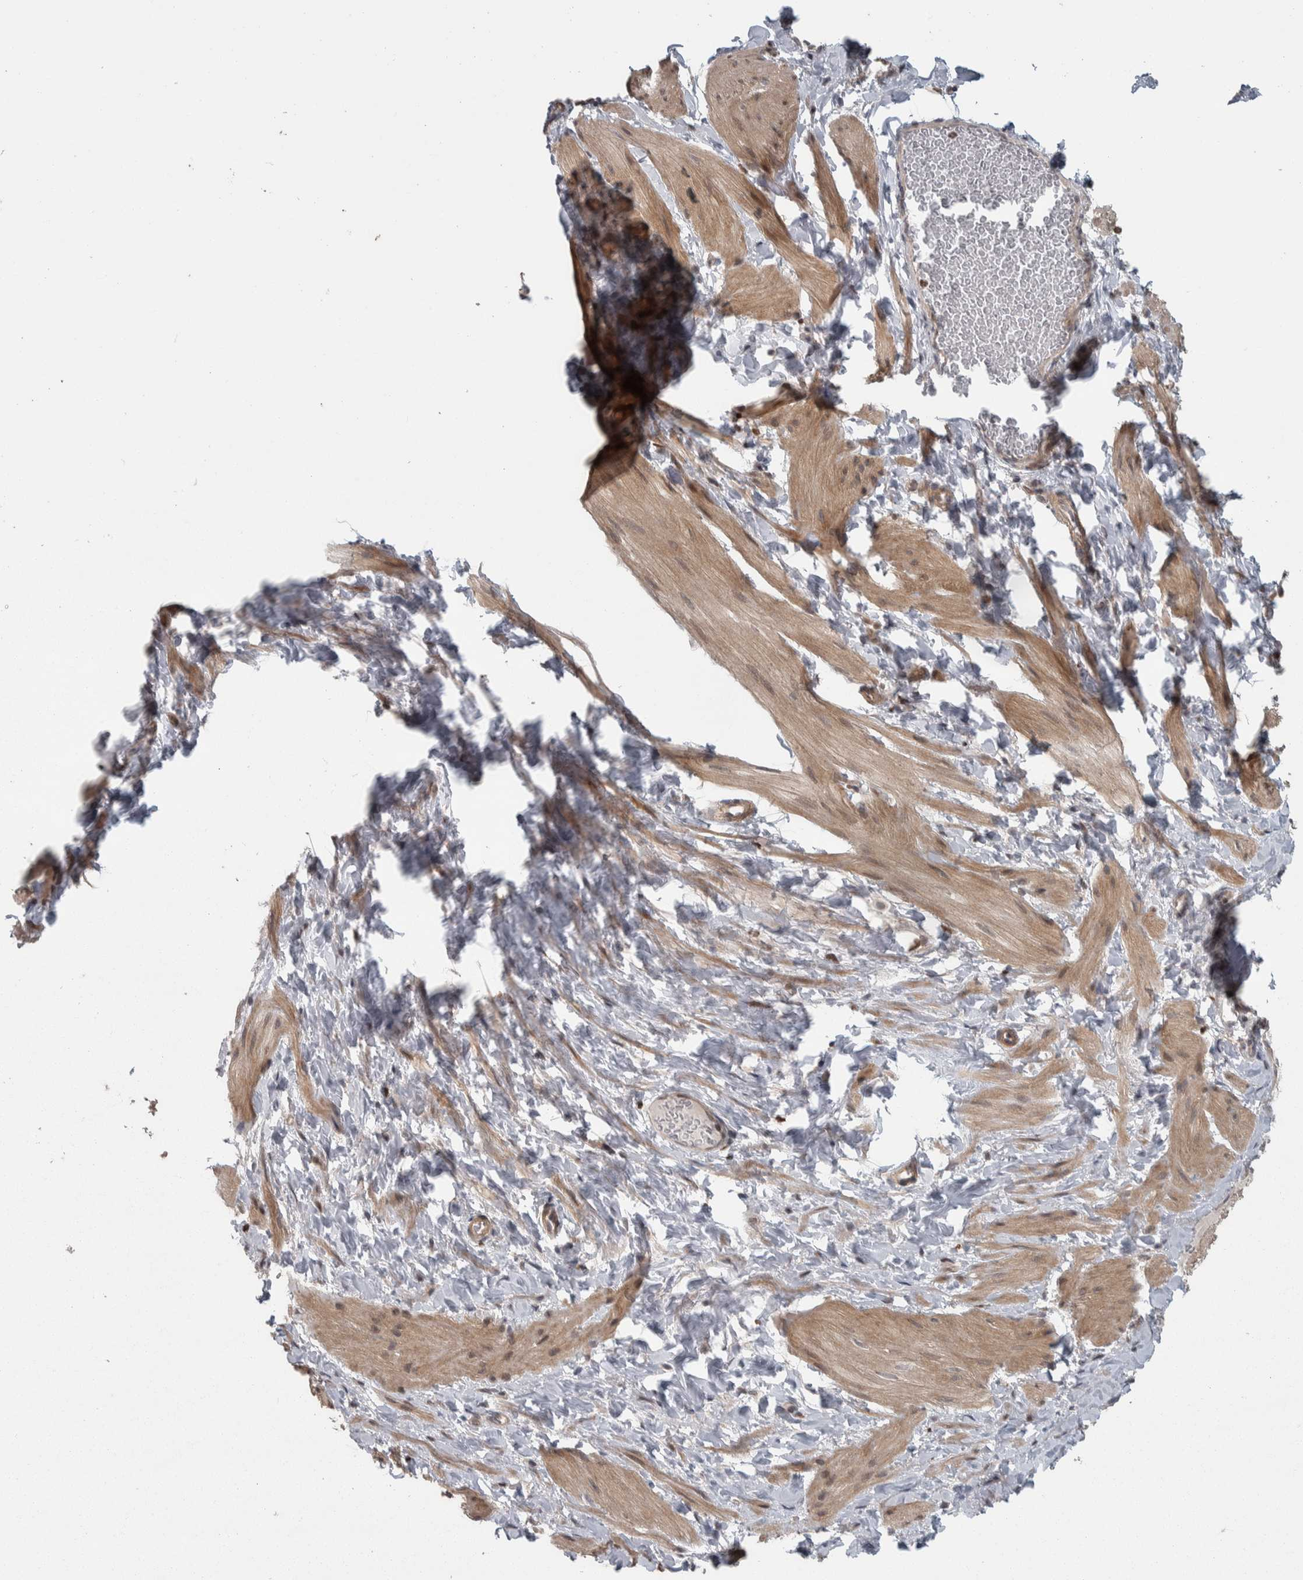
{"staining": {"intensity": "moderate", "quantity": ">75%", "location": "cytoplasmic/membranous"}, "tissue": "smooth muscle", "cell_type": "Smooth muscle cells", "image_type": "normal", "snomed": [{"axis": "morphology", "description": "Normal tissue, NOS"}, {"axis": "topography", "description": "Smooth muscle"}], "caption": "Smooth muscle cells demonstrate medium levels of moderate cytoplasmic/membranous staining in approximately >75% of cells in normal human smooth muscle.", "gene": "CWC27", "patient": {"sex": "male", "age": 16}}